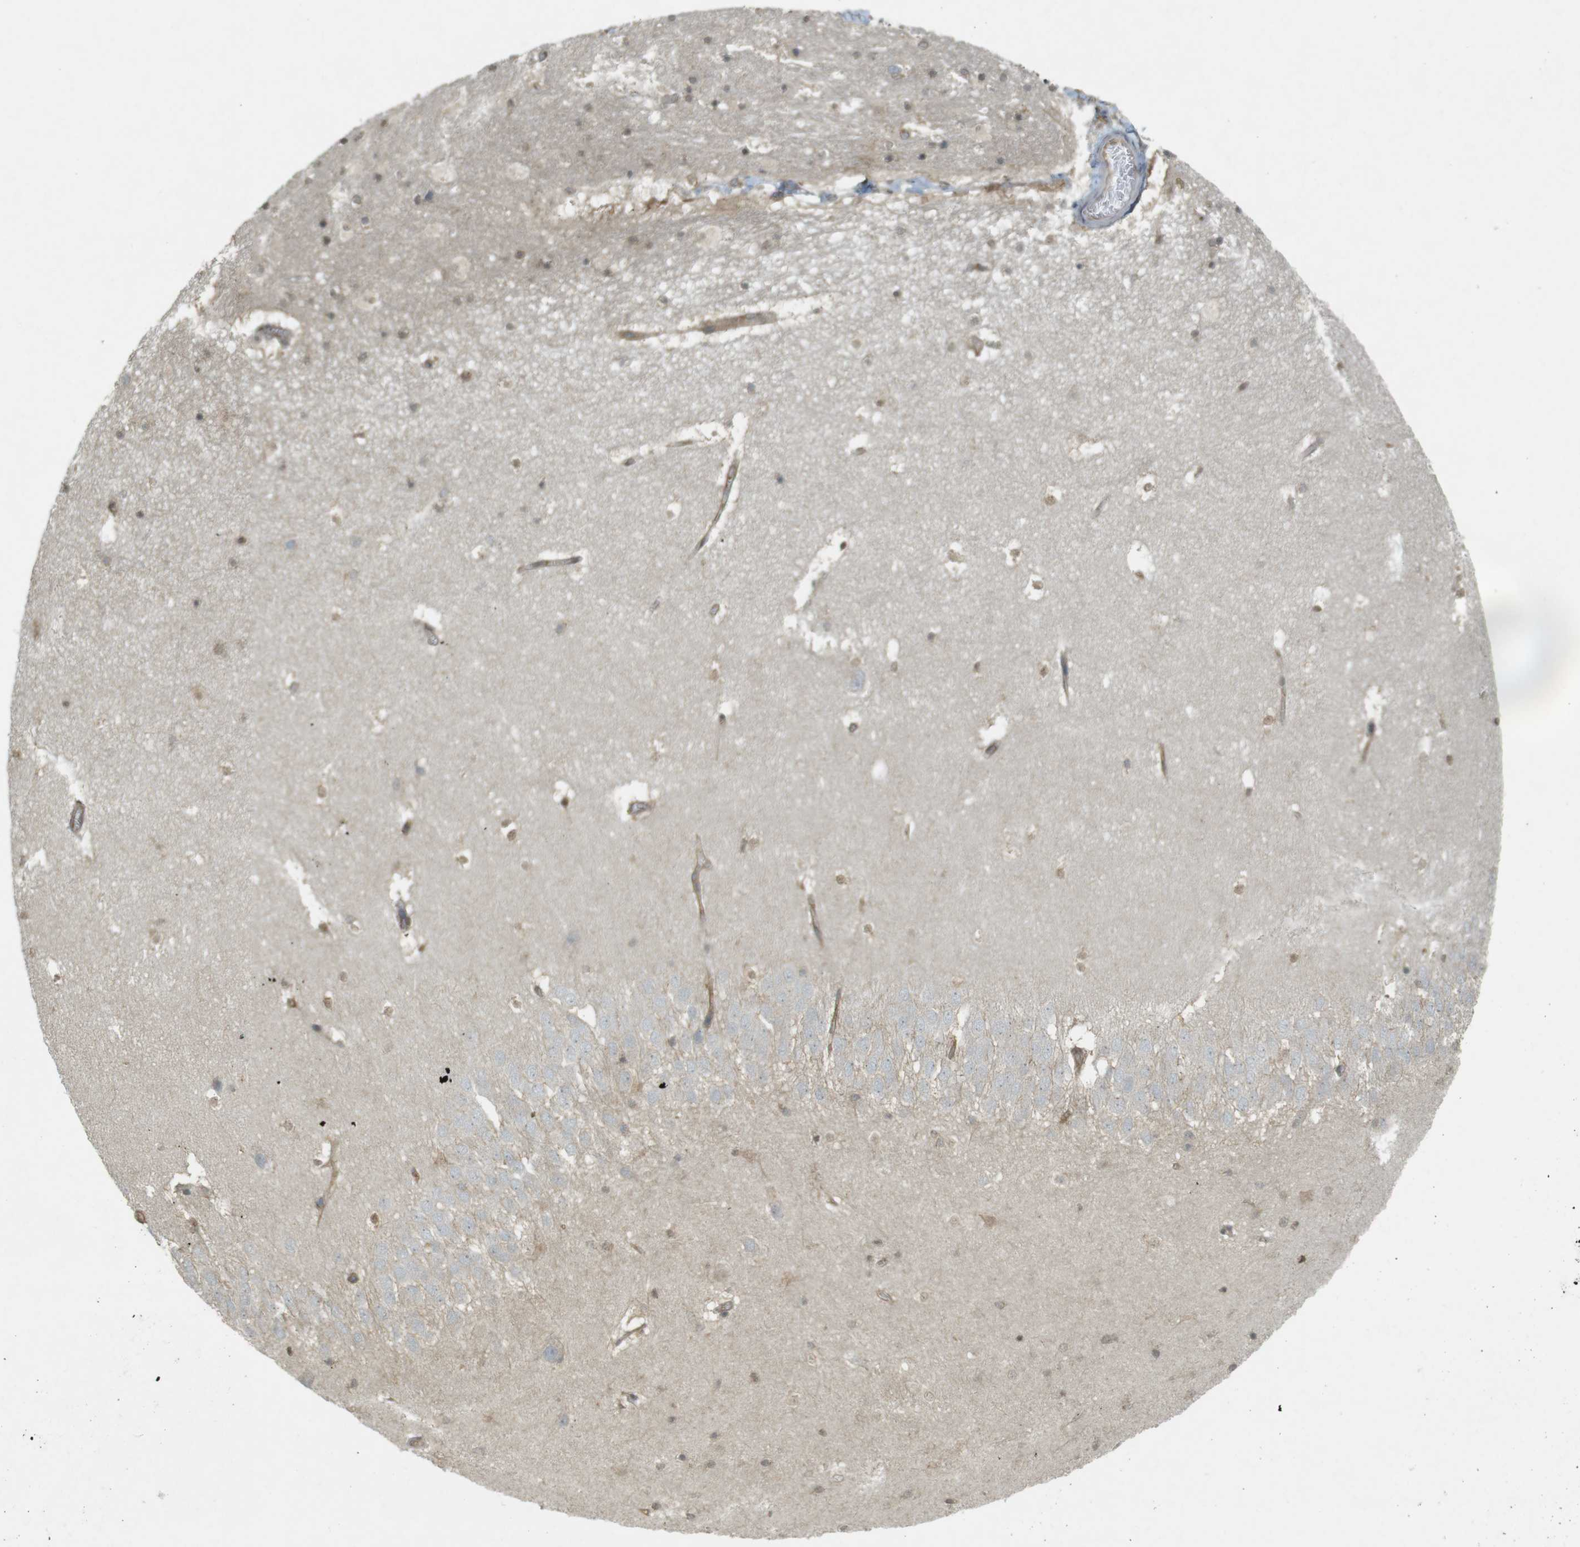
{"staining": {"intensity": "weak", "quantity": ">75%", "location": "cytoplasmic/membranous"}, "tissue": "hippocampus", "cell_type": "Glial cells", "image_type": "normal", "snomed": [{"axis": "morphology", "description": "Normal tissue, NOS"}, {"axis": "topography", "description": "Hippocampus"}], "caption": "Protein staining exhibits weak cytoplasmic/membranous expression in about >75% of glial cells in unremarkable hippocampus.", "gene": "KIF5B", "patient": {"sex": "male", "age": 45}}